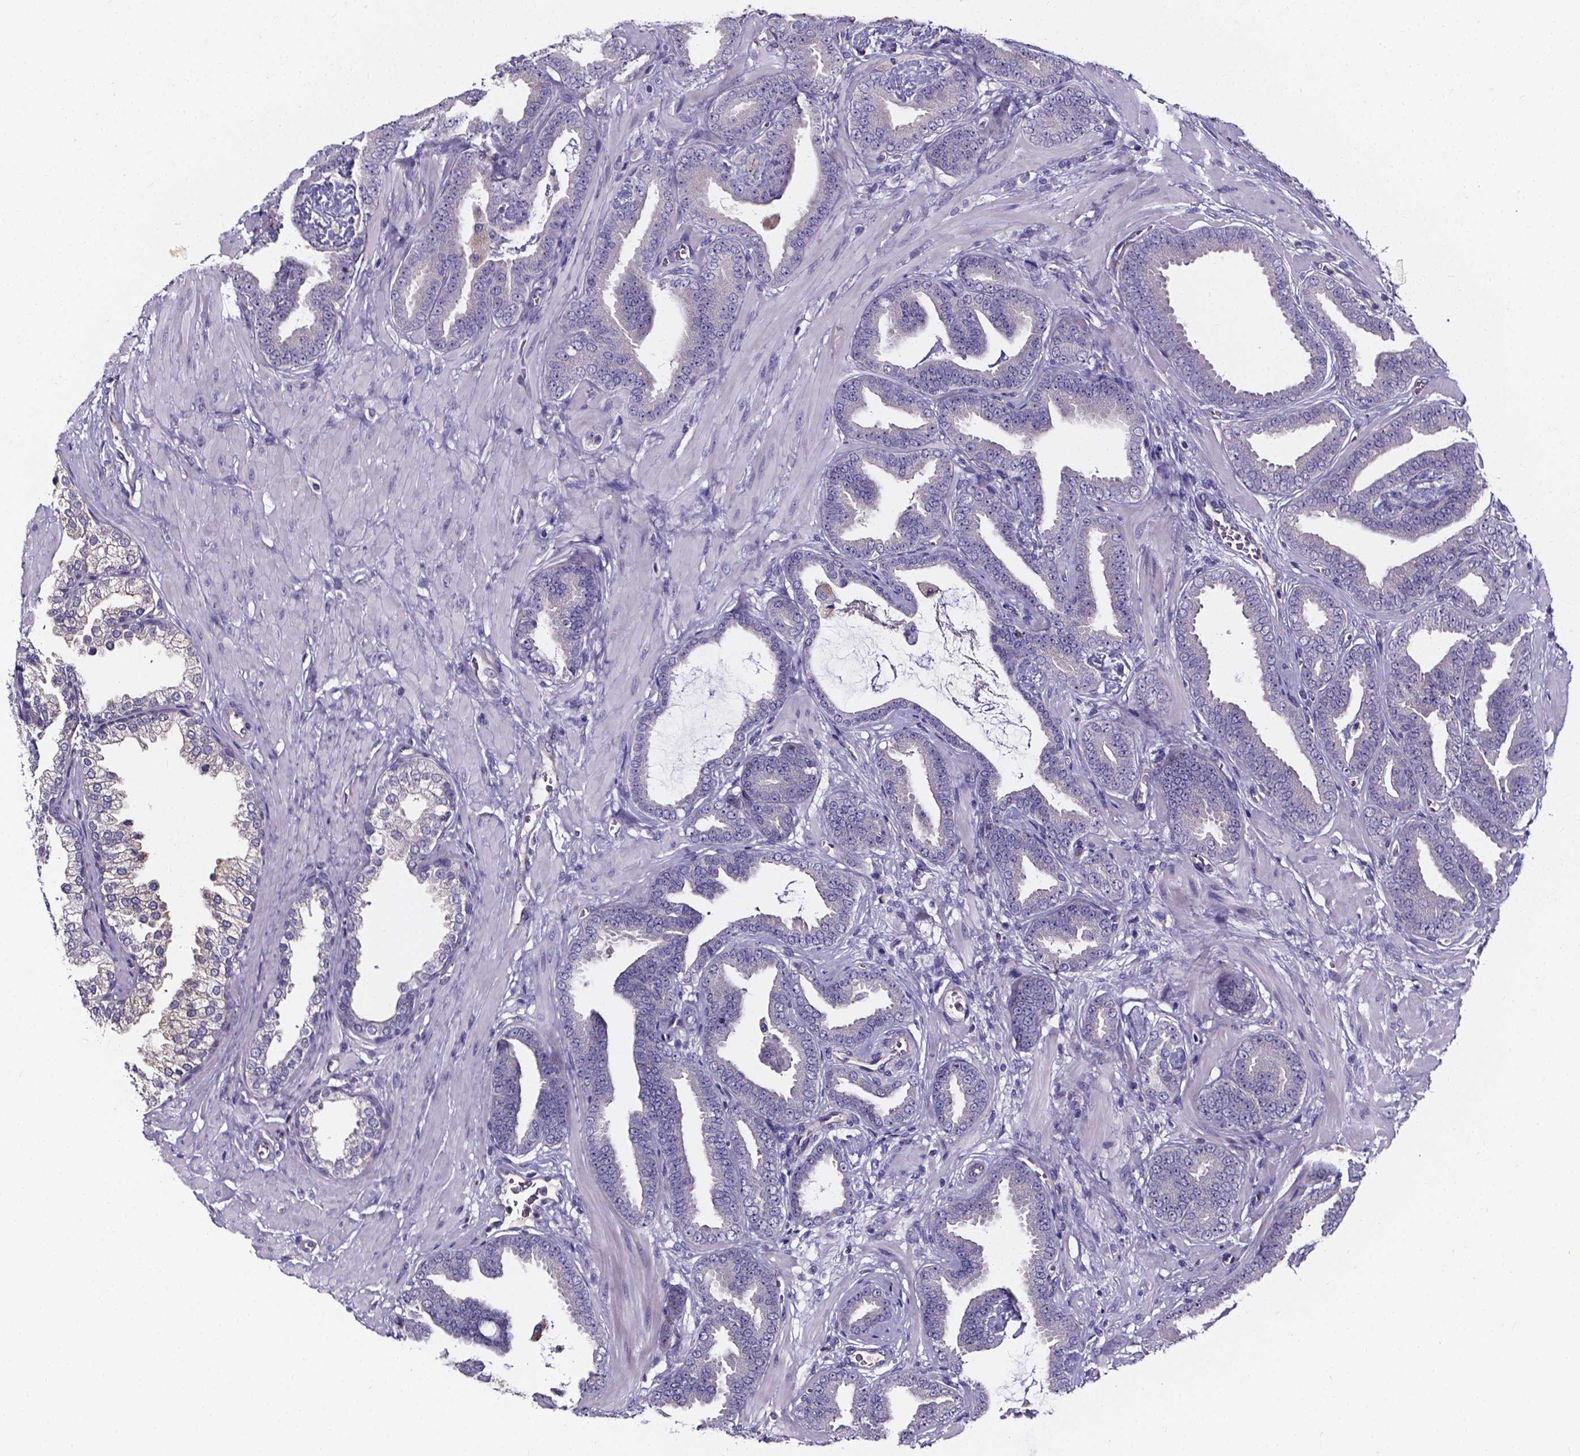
{"staining": {"intensity": "negative", "quantity": "none", "location": "none"}, "tissue": "prostate cancer", "cell_type": "Tumor cells", "image_type": "cancer", "snomed": [{"axis": "morphology", "description": "Adenocarcinoma, Low grade"}, {"axis": "topography", "description": "Prostate"}], "caption": "The image exhibits no significant expression in tumor cells of low-grade adenocarcinoma (prostate). The staining is performed using DAB (3,3'-diaminobenzidine) brown chromogen with nuclei counter-stained in using hematoxylin.", "gene": "CACNG8", "patient": {"sex": "male", "age": 63}}